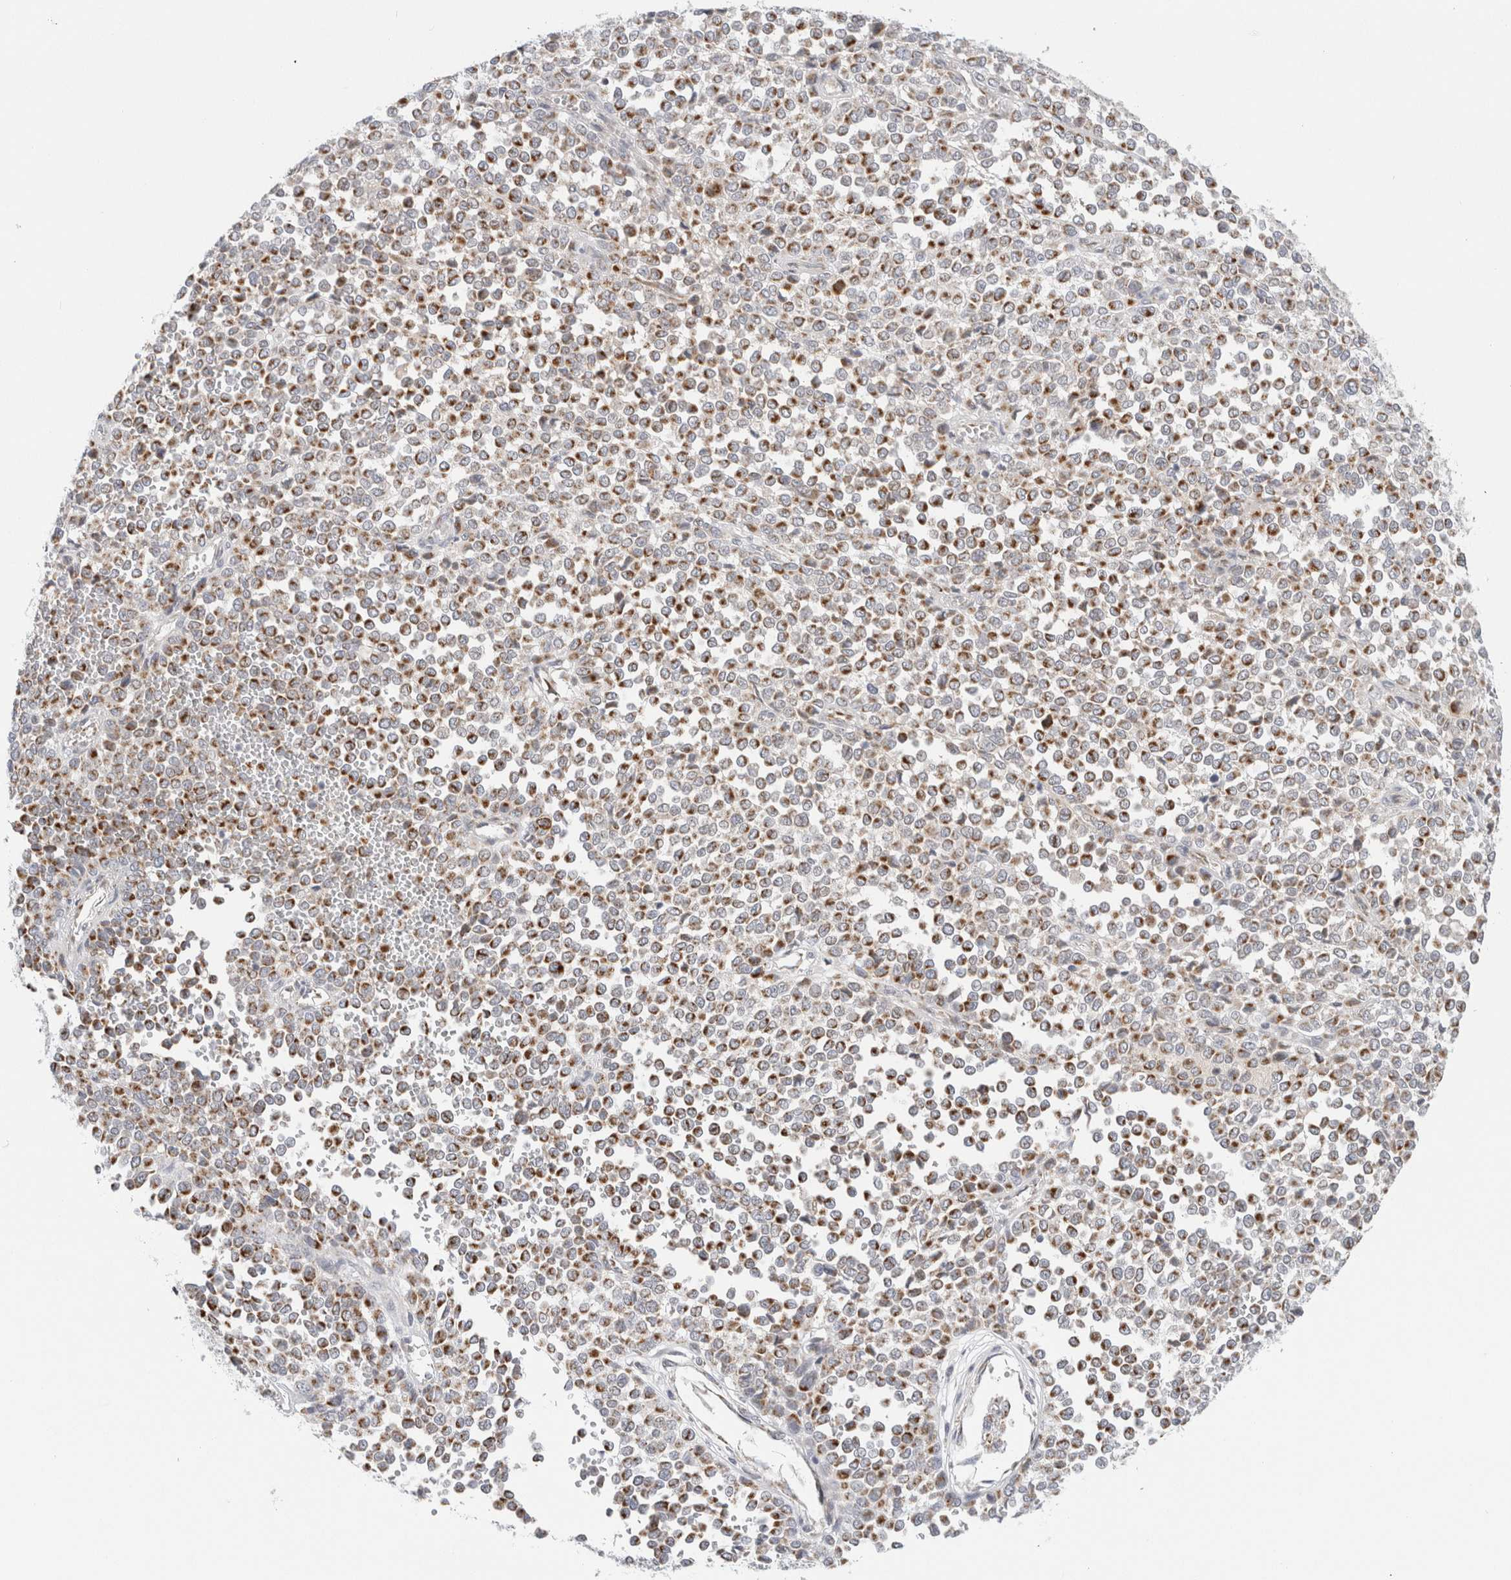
{"staining": {"intensity": "strong", "quantity": ">75%", "location": "cytoplasmic/membranous"}, "tissue": "melanoma", "cell_type": "Tumor cells", "image_type": "cancer", "snomed": [{"axis": "morphology", "description": "Malignant melanoma, Metastatic site"}, {"axis": "topography", "description": "Pancreas"}], "caption": "Malignant melanoma (metastatic site) tissue shows strong cytoplasmic/membranous expression in approximately >75% of tumor cells", "gene": "FAHD1", "patient": {"sex": "female", "age": 30}}